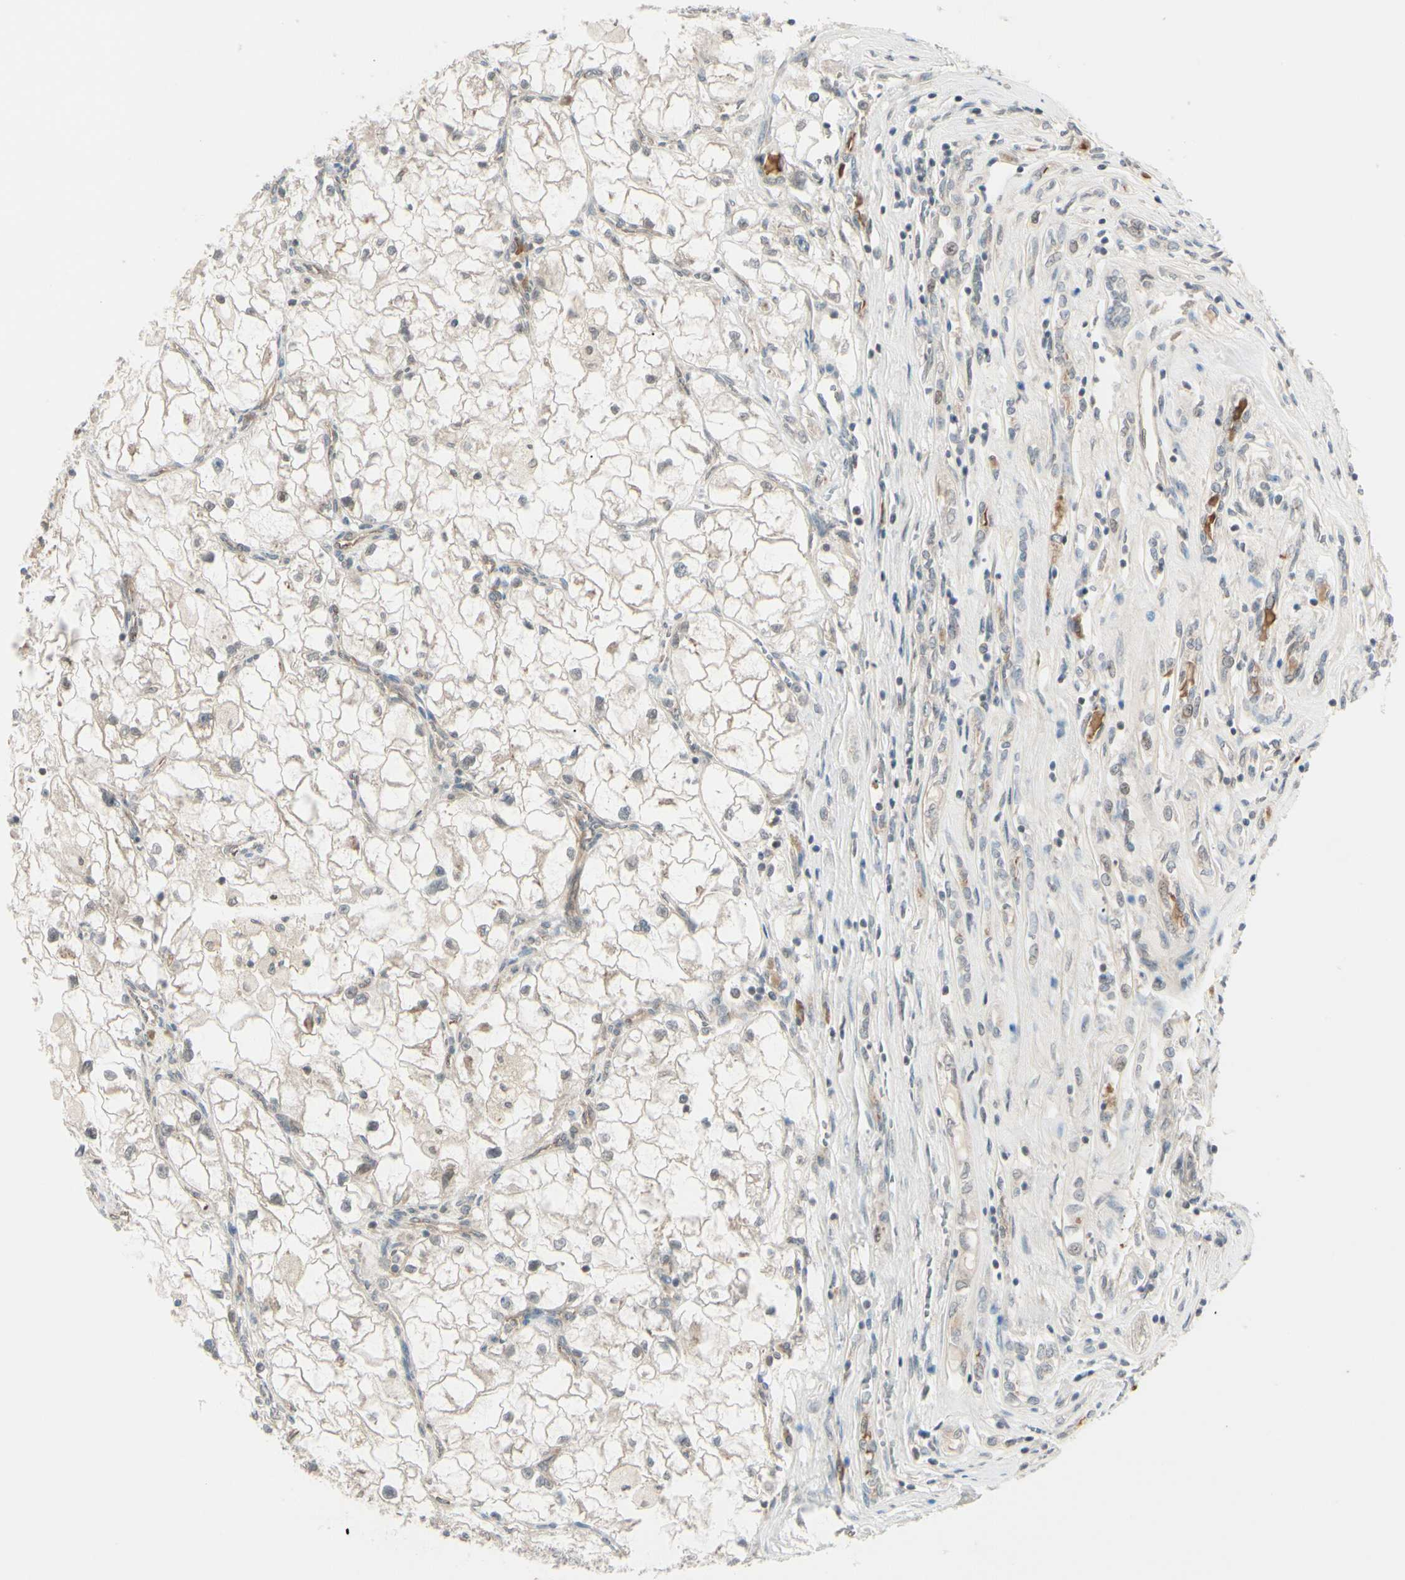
{"staining": {"intensity": "weak", "quantity": ">75%", "location": "cytoplasmic/membranous"}, "tissue": "renal cancer", "cell_type": "Tumor cells", "image_type": "cancer", "snomed": [{"axis": "morphology", "description": "Adenocarcinoma, NOS"}, {"axis": "topography", "description": "Kidney"}], "caption": "A low amount of weak cytoplasmic/membranous positivity is identified in approximately >75% of tumor cells in renal adenocarcinoma tissue. (IHC, brightfield microscopy, high magnification).", "gene": "FGF10", "patient": {"sex": "female", "age": 70}}